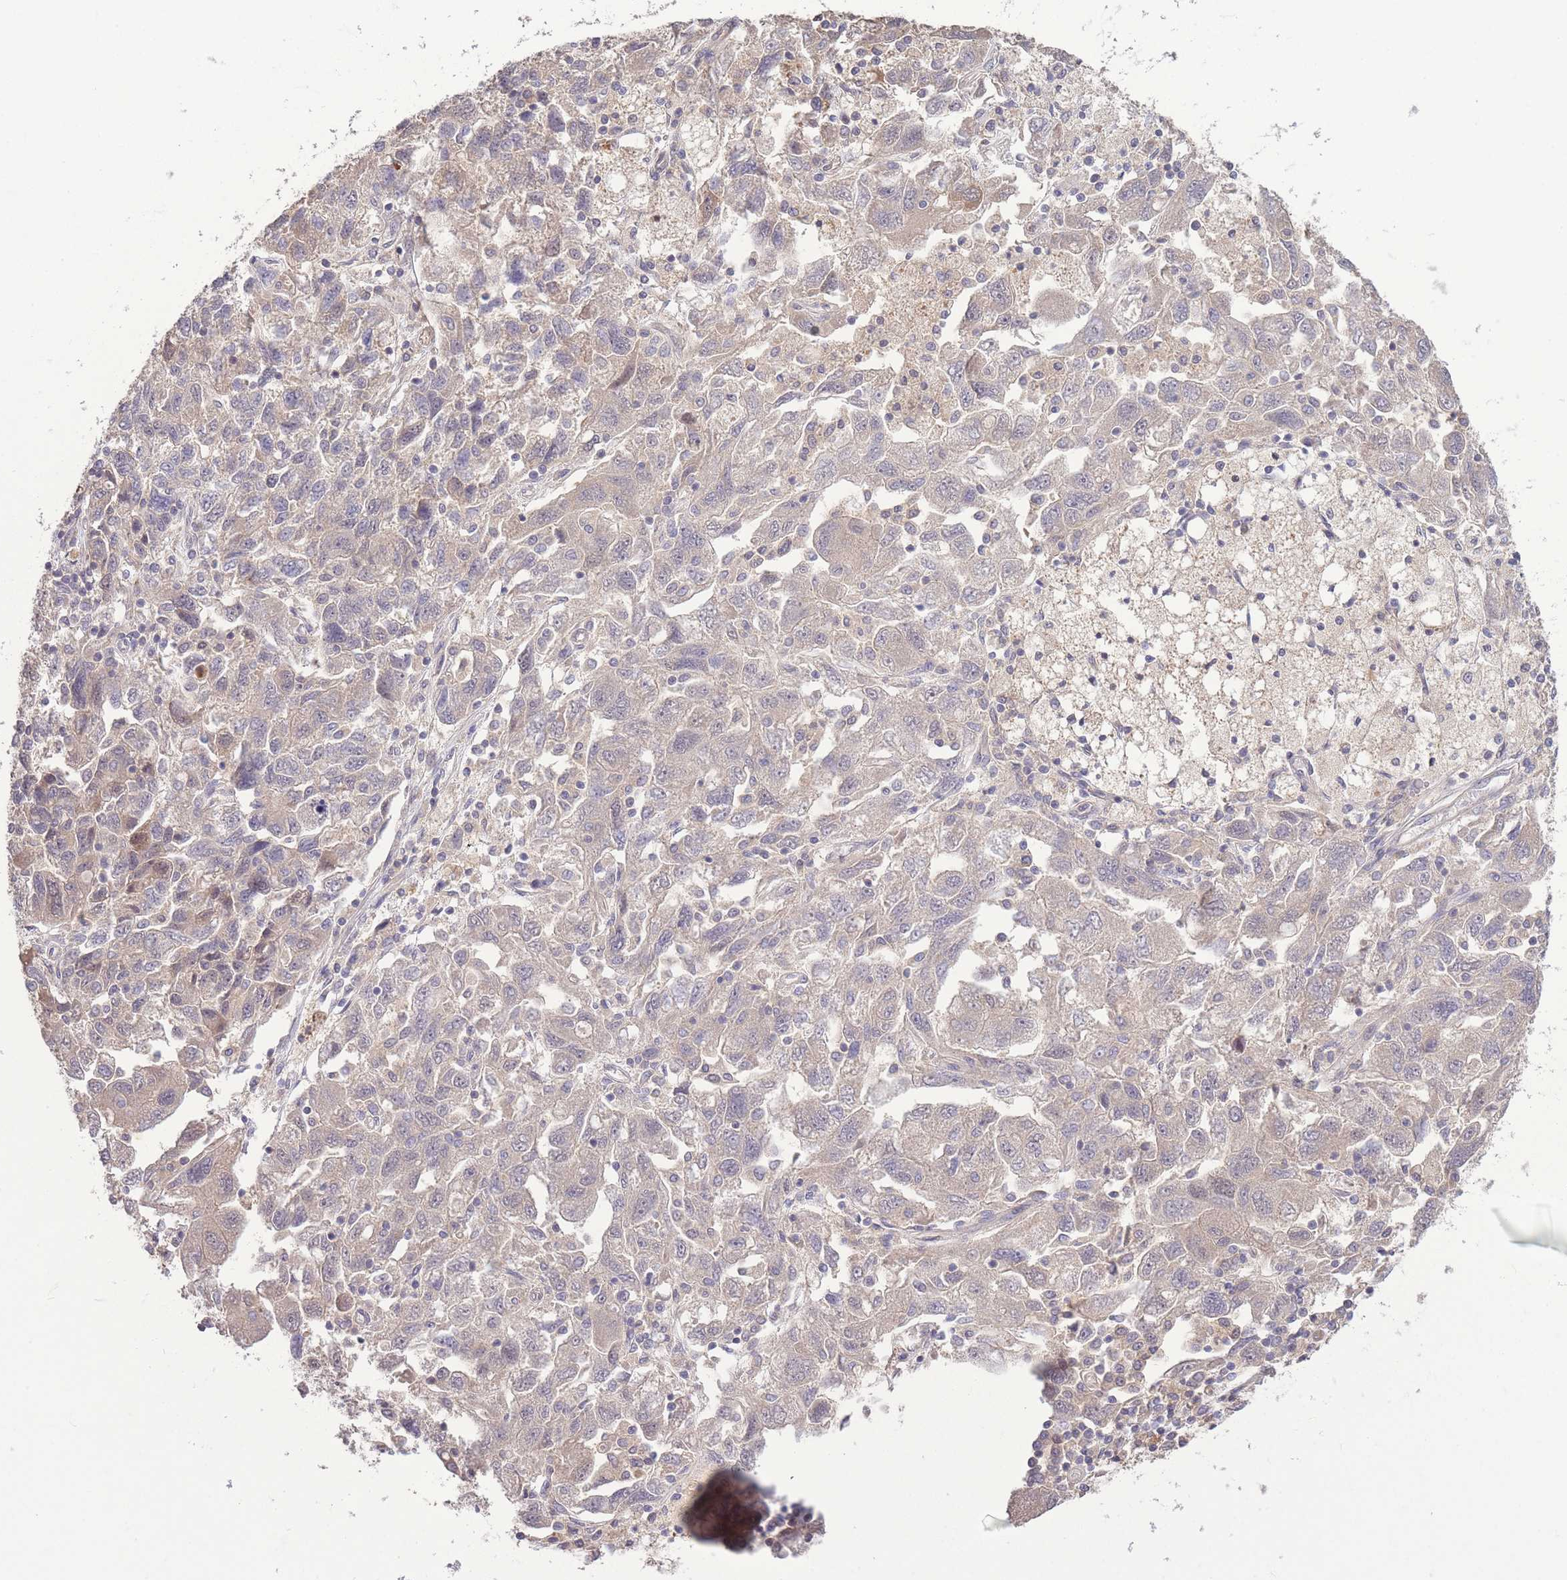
{"staining": {"intensity": "negative", "quantity": "none", "location": "none"}, "tissue": "ovarian cancer", "cell_type": "Tumor cells", "image_type": "cancer", "snomed": [{"axis": "morphology", "description": "Carcinoma, NOS"}, {"axis": "morphology", "description": "Cystadenocarcinoma, serous, NOS"}, {"axis": "topography", "description": "Ovary"}], "caption": "IHC of human carcinoma (ovarian) exhibits no staining in tumor cells.", "gene": "ZNF304", "patient": {"sex": "female", "age": 69}}